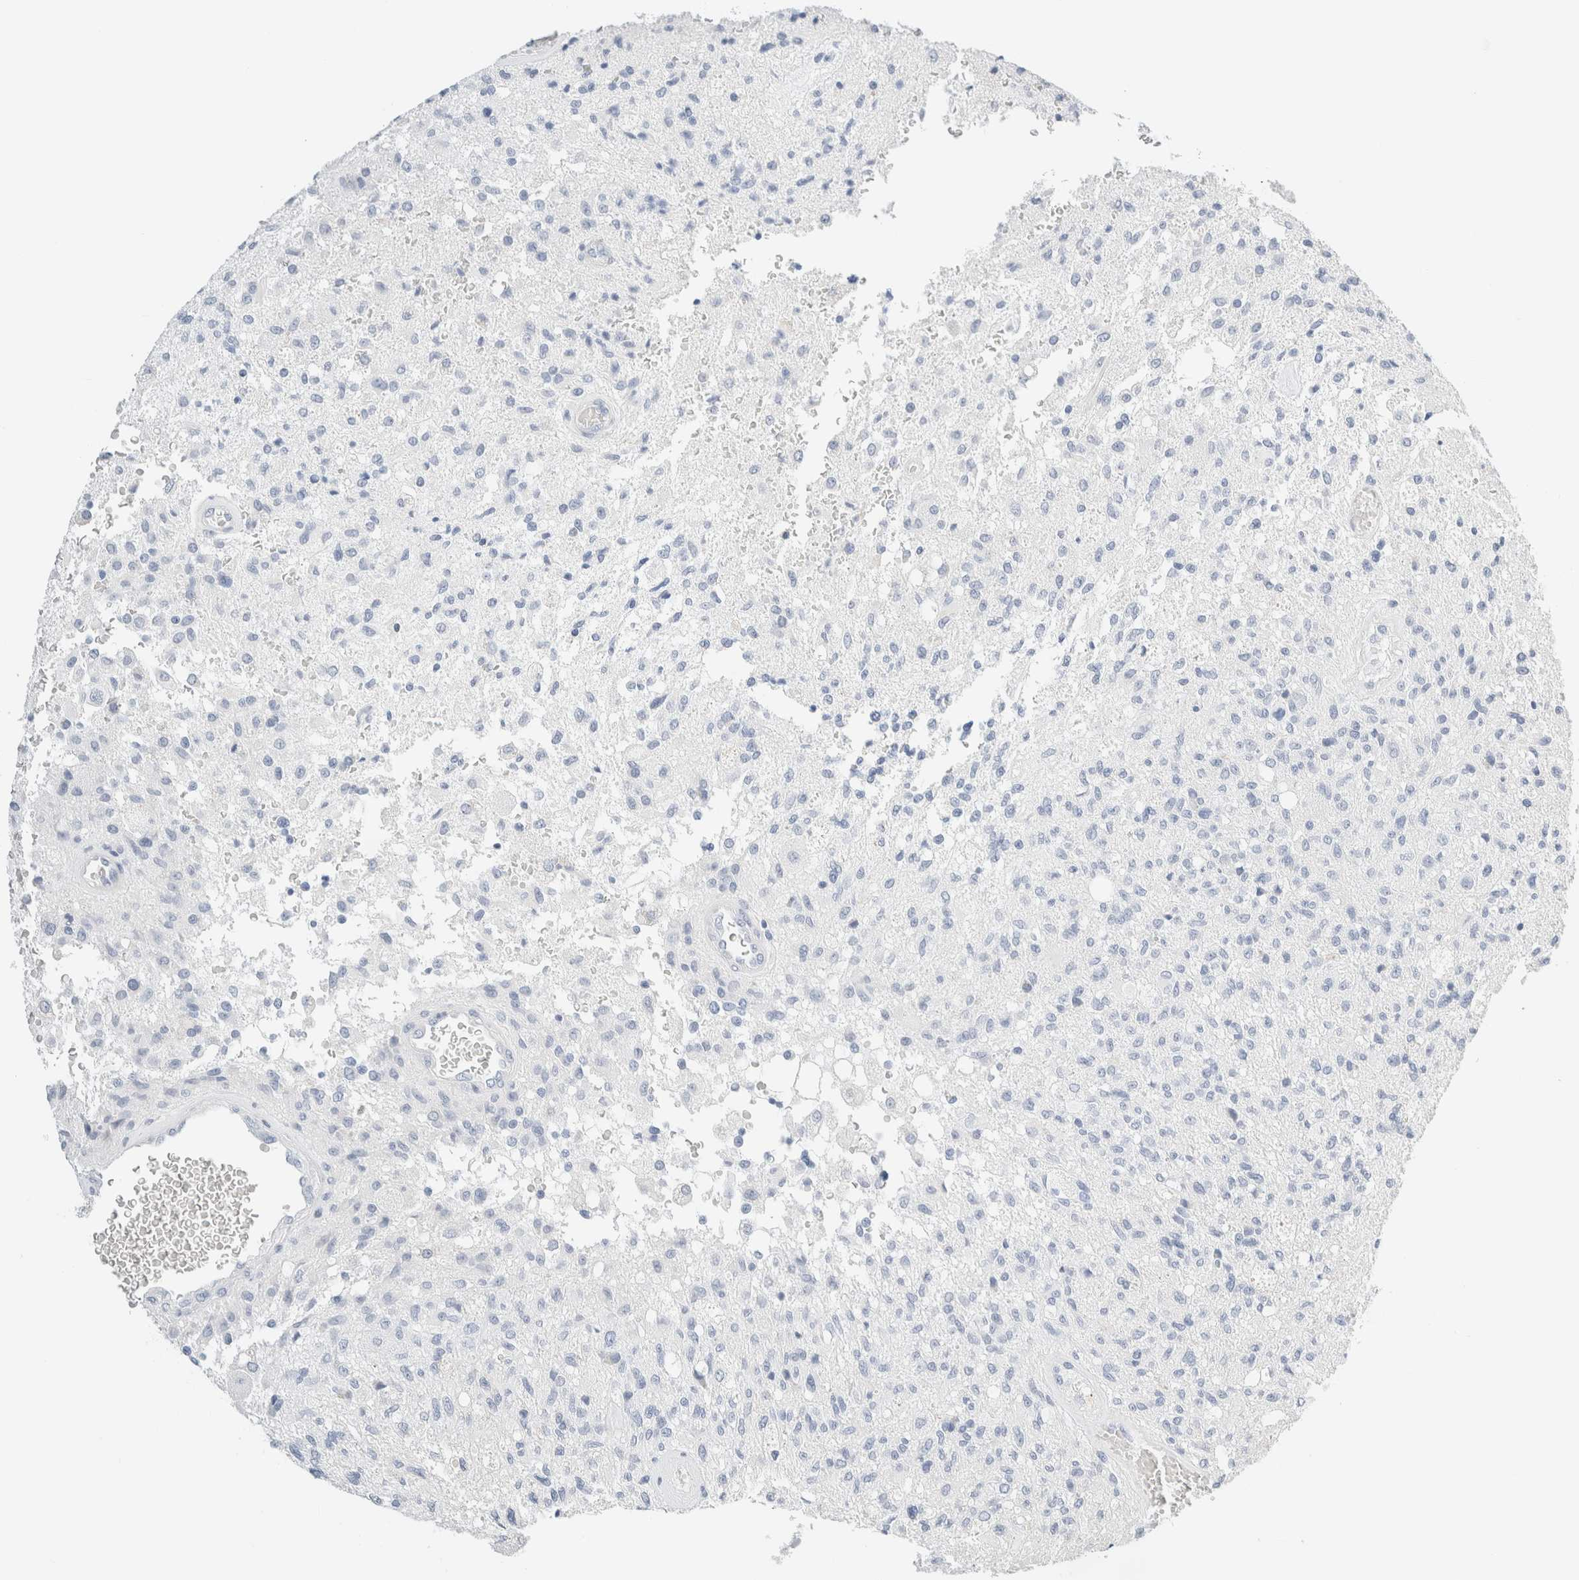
{"staining": {"intensity": "negative", "quantity": "none", "location": "none"}, "tissue": "glioma", "cell_type": "Tumor cells", "image_type": "cancer", "snomed": [{"axis": "morphology", "description": "Normal tissue, NOS"}, {"axis": "morphology", "description": "Glioma, malignant, High grade"}, {"axis": "topography", "description": "Cerebral cortex"}], "caption": "A high-resolution image shows immunohistochemistry staining of malignant glioma (high-grade), which displays no significant expression in tumor cells.", "gene": "DPYS", "patient": {"sex": "male", "age": 77}}